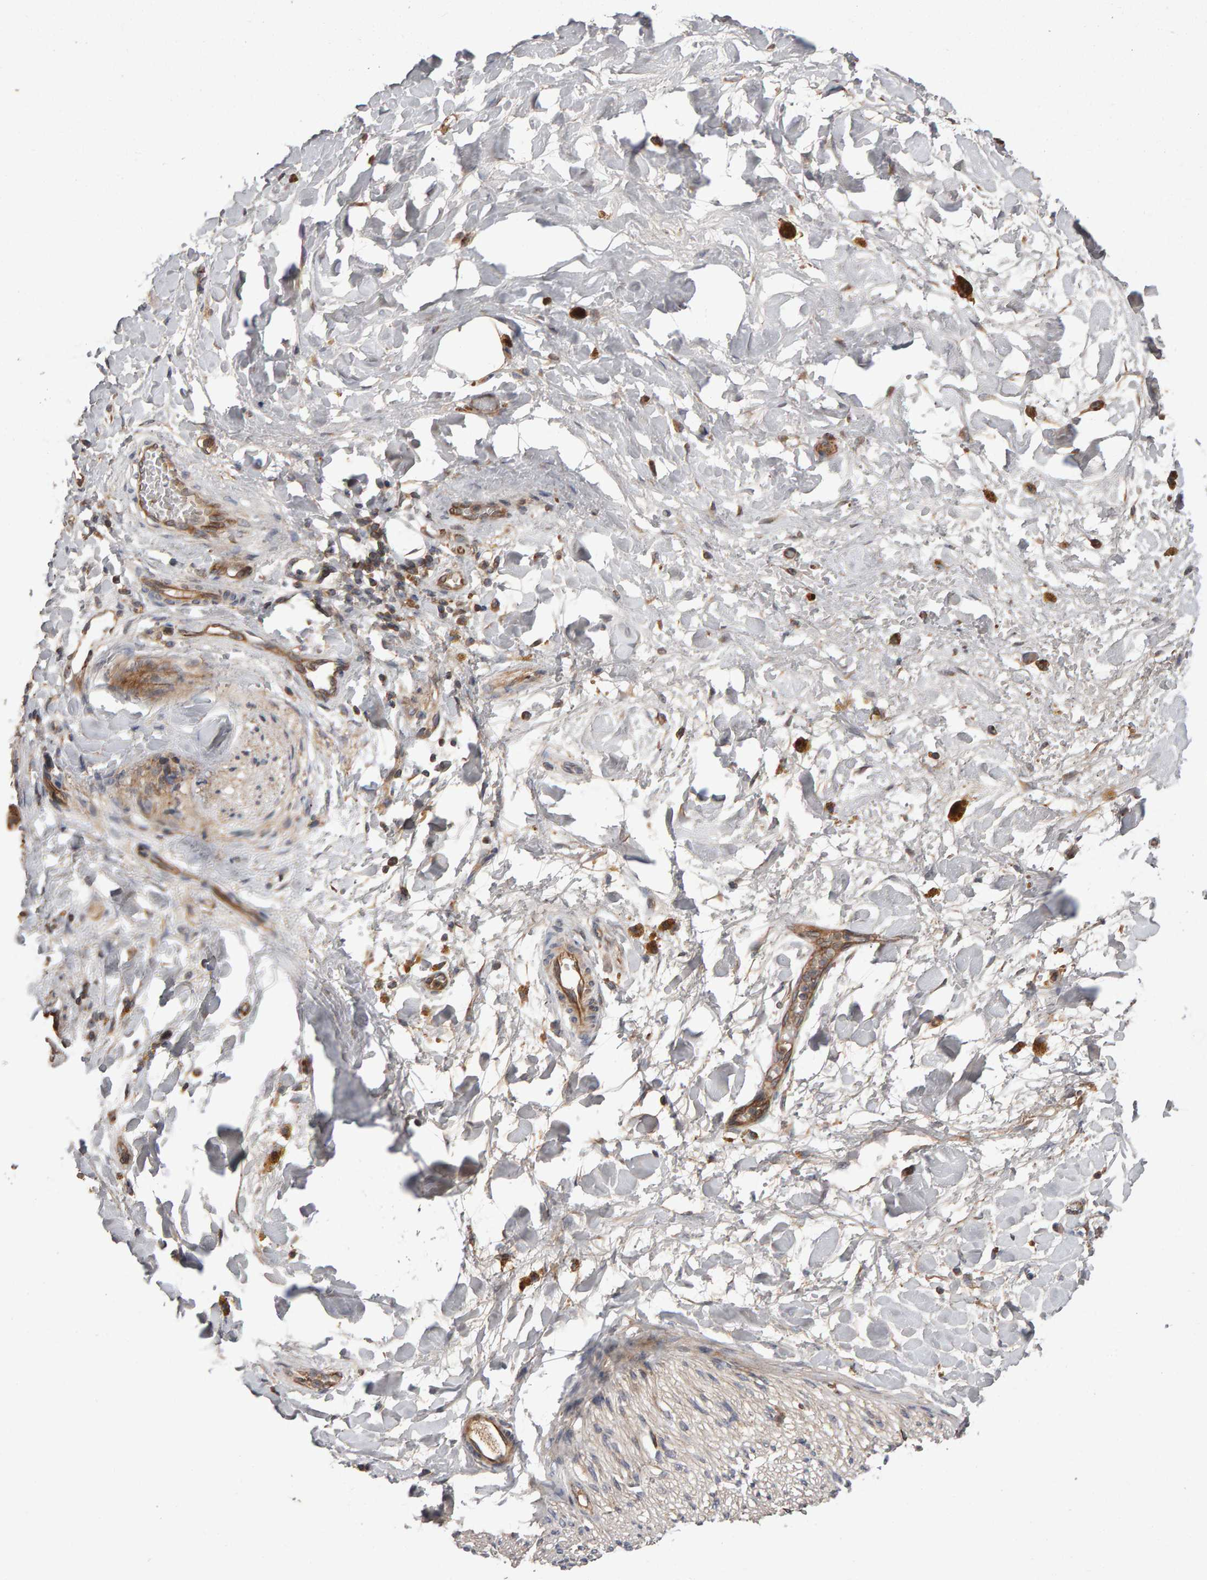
{"staining": {"intensity": "moderate", "quantity": ">75%", "location": "cytoplasmic/membranous"}, "tissue": "adipose tissue", "cell_type": "Adipocytes", "image_type": "normal", "snomed": [{"axis": "morphology", "description": "Normal tissue, NOS"}, {"axis": "topography", "description": "Kidney"}, {"axis": "topography", "description": "Peripheral nerve tissue"}], "caption": "Immunohistochemistry photomicrograph of benign adipose tissue: human adipose tissue stained using IHC shows medium levels of moderate protein expression localized specifically in the cytoplasmic/membranous of adipocytes, appearing as a cytoplasmic/membranous brown color.", "gene": "PGS1", "patient": {"sex": "male", "age": 7}}